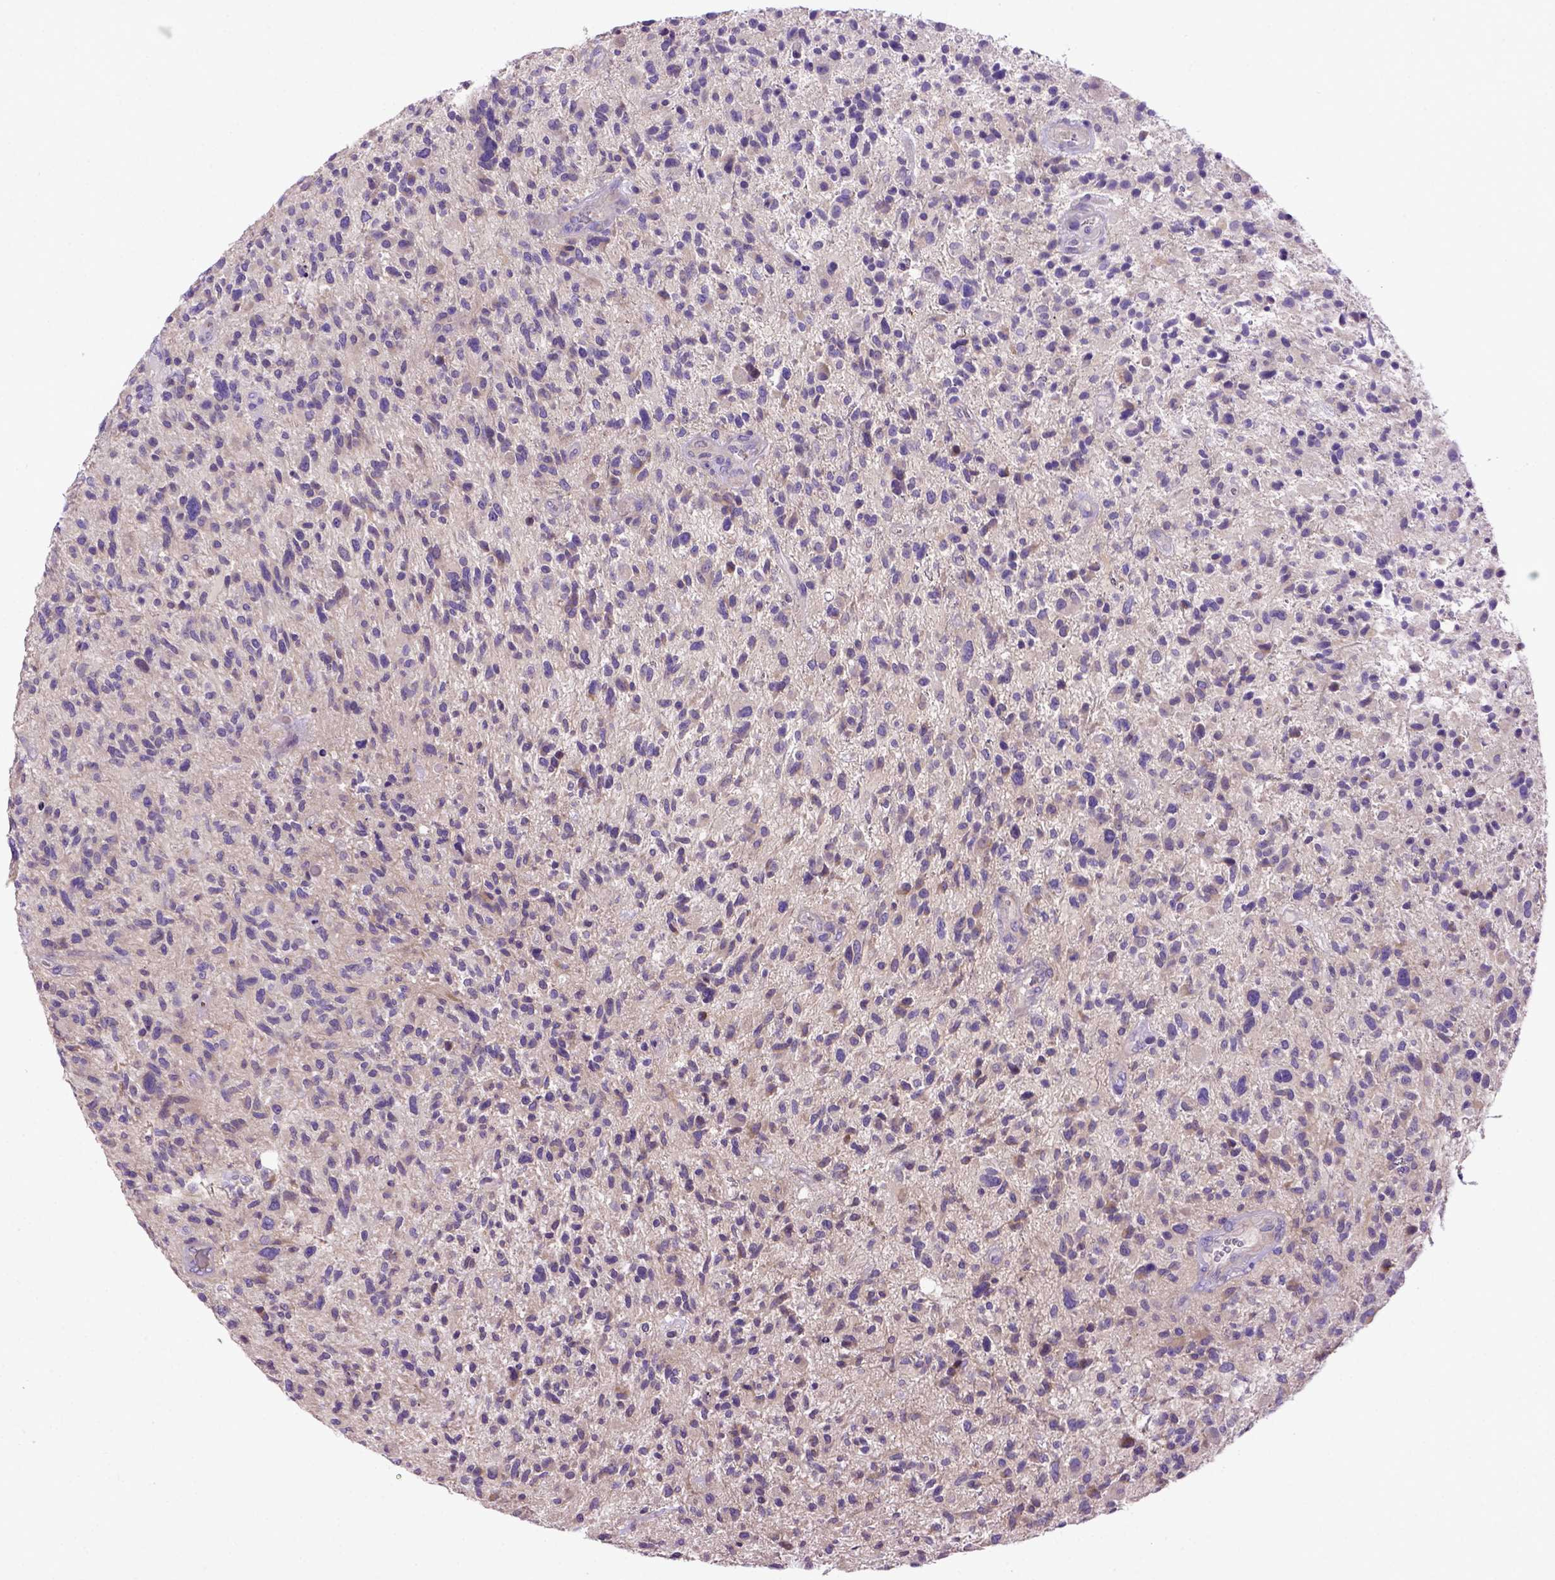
{"staining": {"intensity": "negative", "quantity": "none", "location": "none"}, "tissue": "glioma", "cell_type": "Tumor cells", "image_type": "cancer", "snomed": [{"axis": "morphology", "description": "Glioma, malignant, High grade"}, {"axis": "topography", "description": "Brain"}], "caption": "High power microscopy image of an IHC micrograph of glioma, revealing no significant positivity in tumor cells.", "gene": "ADAM12", "patient": {"sex": "male", "age": 47}}